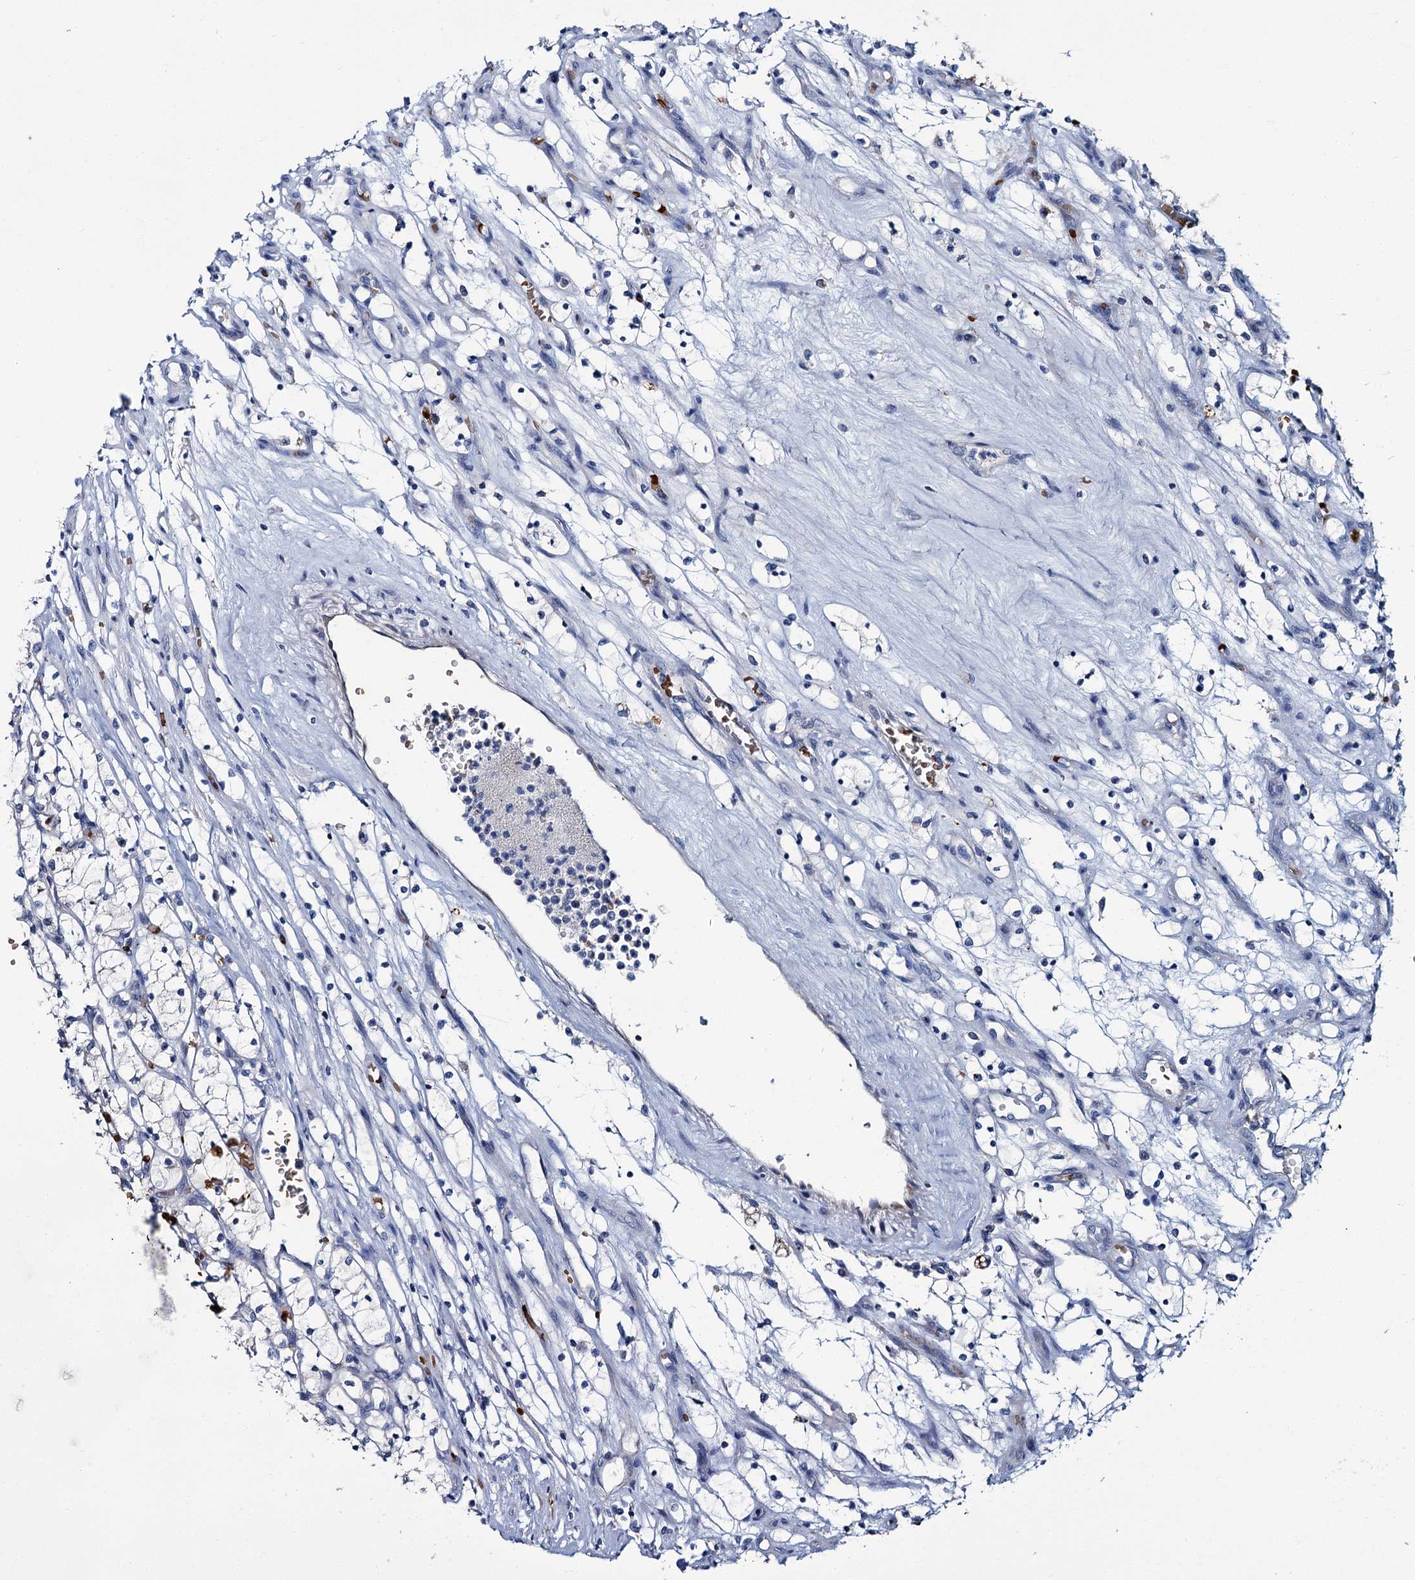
{"staining": {"intensity": "negative", "quantity": "none", "location": "none"}, "tissue": "renal cancer", "cell_type": "Tumor cells", "image_type": "cancer", "snomed": [{"axis": "morphology", "description": "Adenocarcinoma, NOS"}, {"axis": "topography", "description": "Kidney"}], "caption": "Renal cancer (adenocarcinoma) was stained to show a protein in brown. There is no significant staining in tumor cells.", "gene": "ATG2A", "patient": {"sex": "female", "age": 69}}